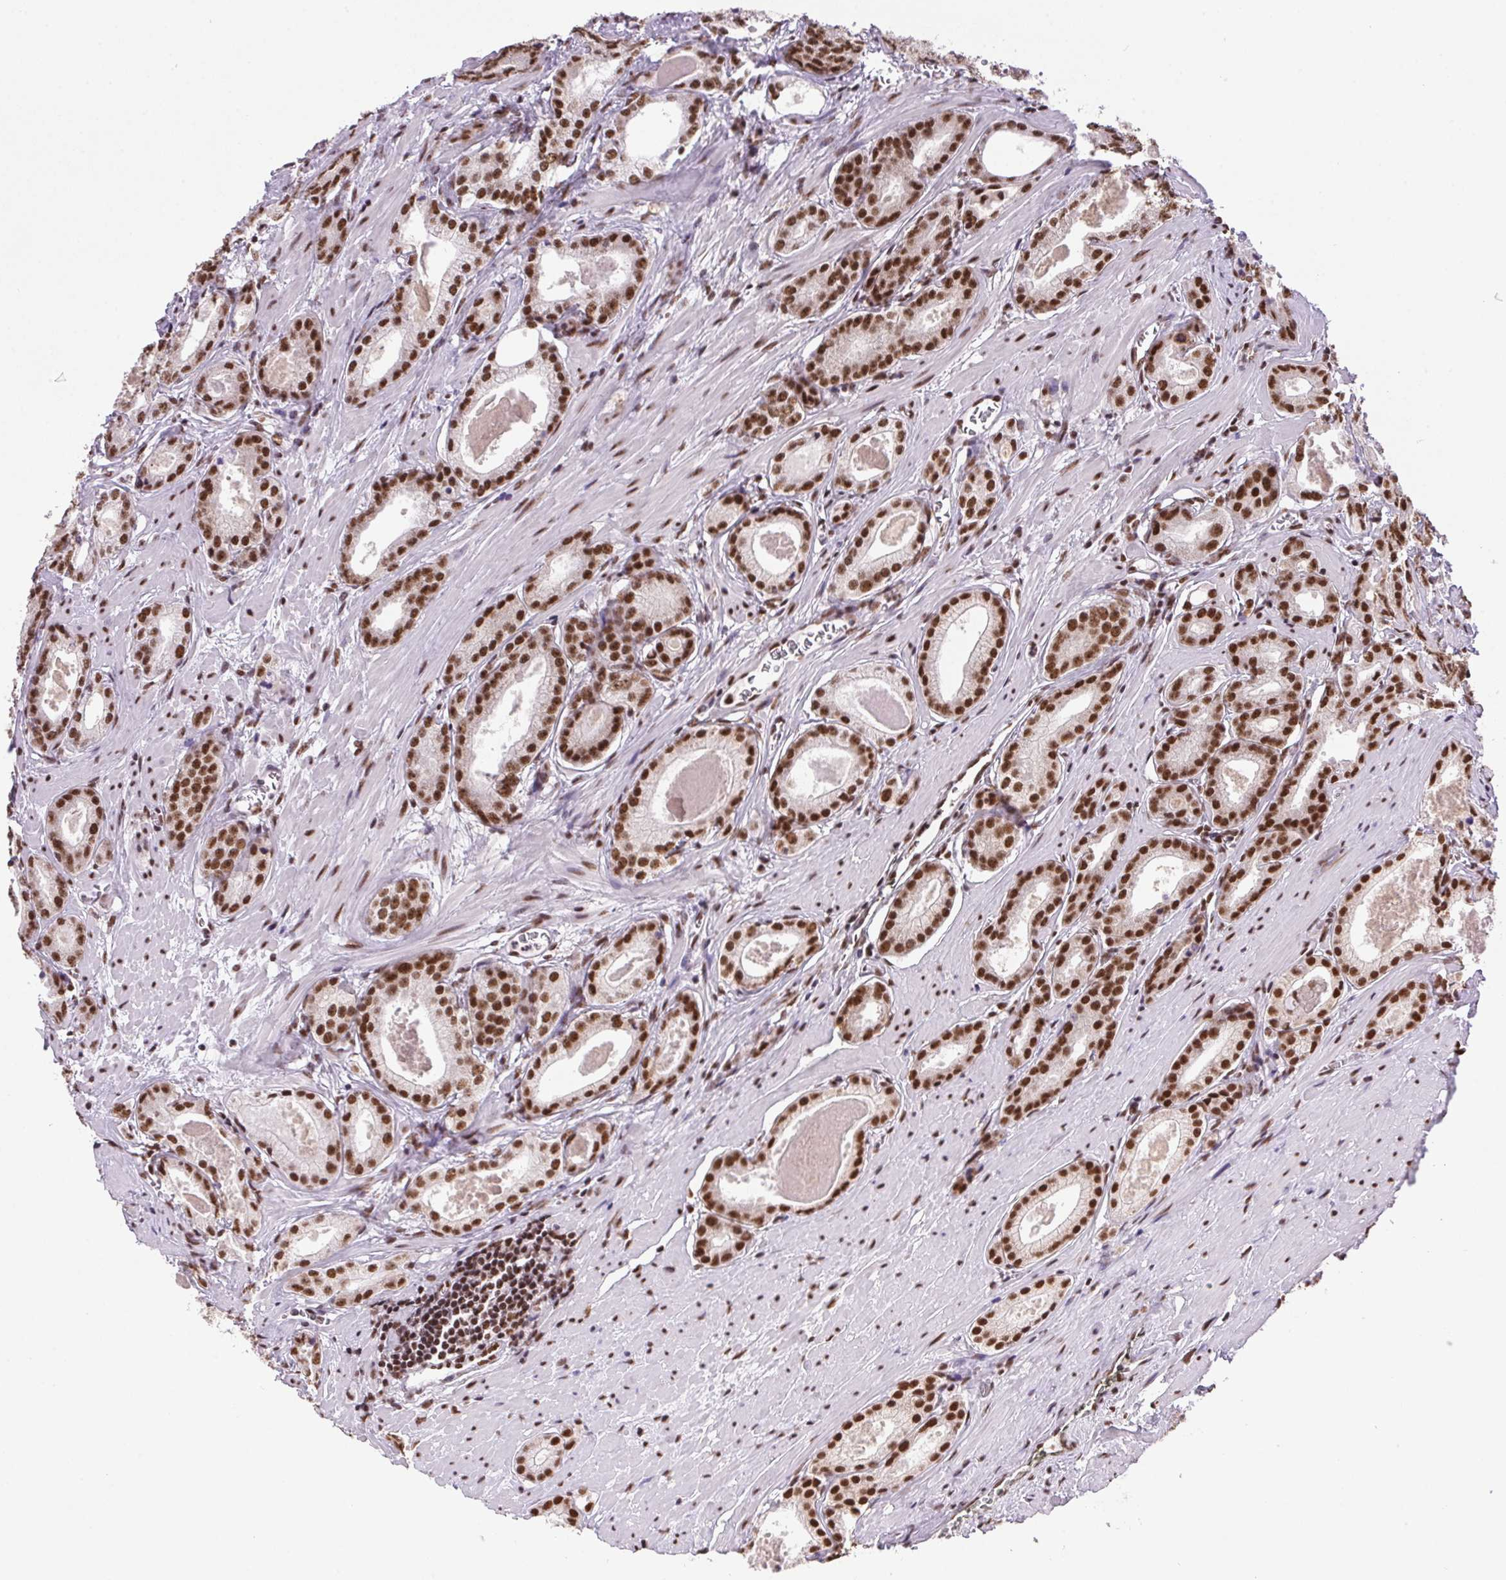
{"staining": {"intensity": "strong", "quantity": ">75%", "location": "nuclear"}, "tissue": "prostate cancer", "cell_type": "Tumor cells", "image_type": "cancer", "snomed": [{"axis": "morphology", "description": "Adenocarcinoma, NOS"}, {"axis": "morphology", "description": "Adenocarcinoma, Low grade"}, {"axis": "topography", "description": "Prostate"}], "caption": "IHC (DAB (3,3'-diaminobenzidine)) staining of adenocarcinoma (prostate) reveals strong nuclear protein positivity in approximately >75% of tumor cells.", "gene": "ZNF207", "patient": {"sex": "male", "age": 64}}